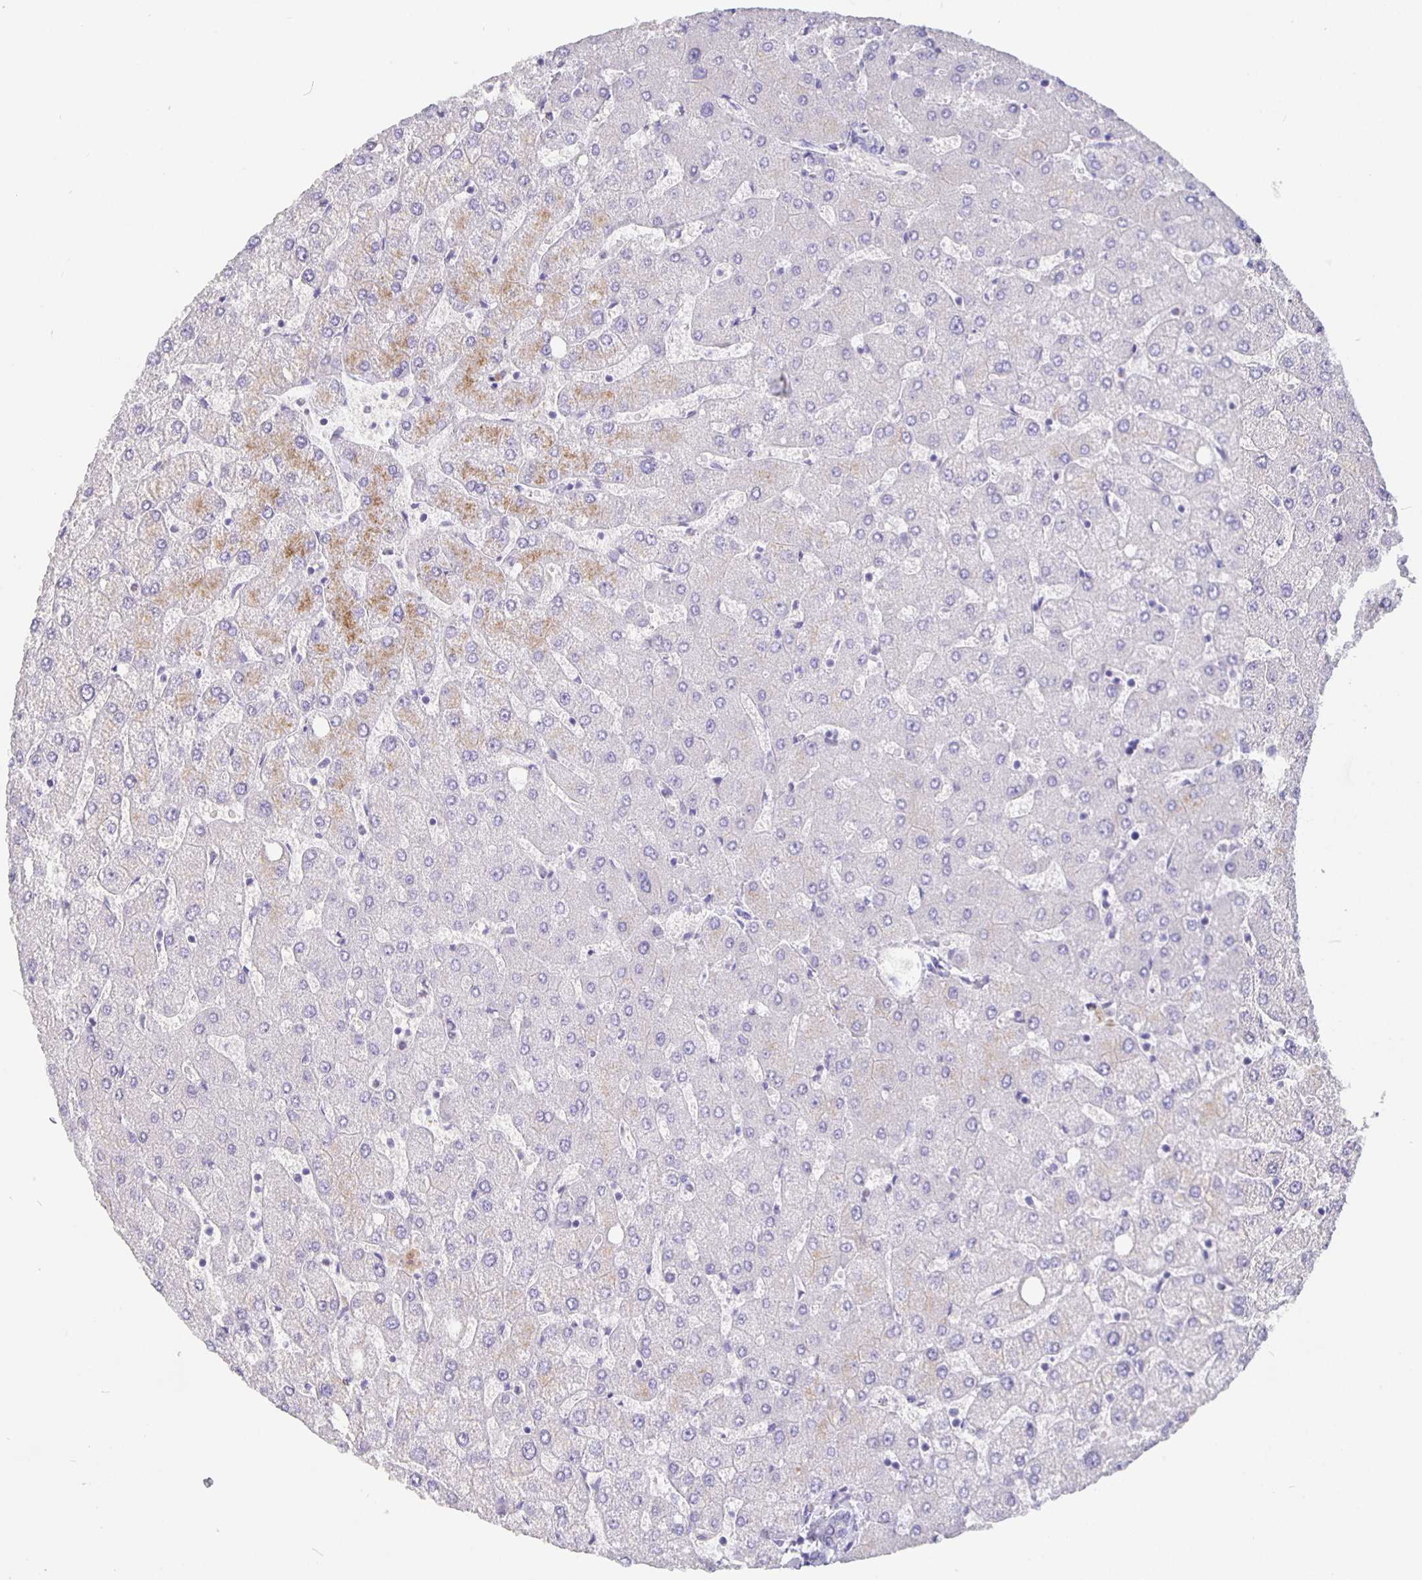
{"staining": {"intensity": "negative", "quantity": "none", "location": "none"}, "tissue": "liver", "cell_type": "Cholangiocytes", "image_type": "normal", "snomed": [{"axis": "morphology", "description": "Normal tissue, NOS"}, {"axis": "topography", "description": "Liver"}], "caption": "DAB (3,3'-diaminobenzidine) immunohistochemical staining of normal liver exhibits no significant staining in cholangiocytes.", "gene": "CFAP74", "patient": {"sex": "female", "age": 54}}